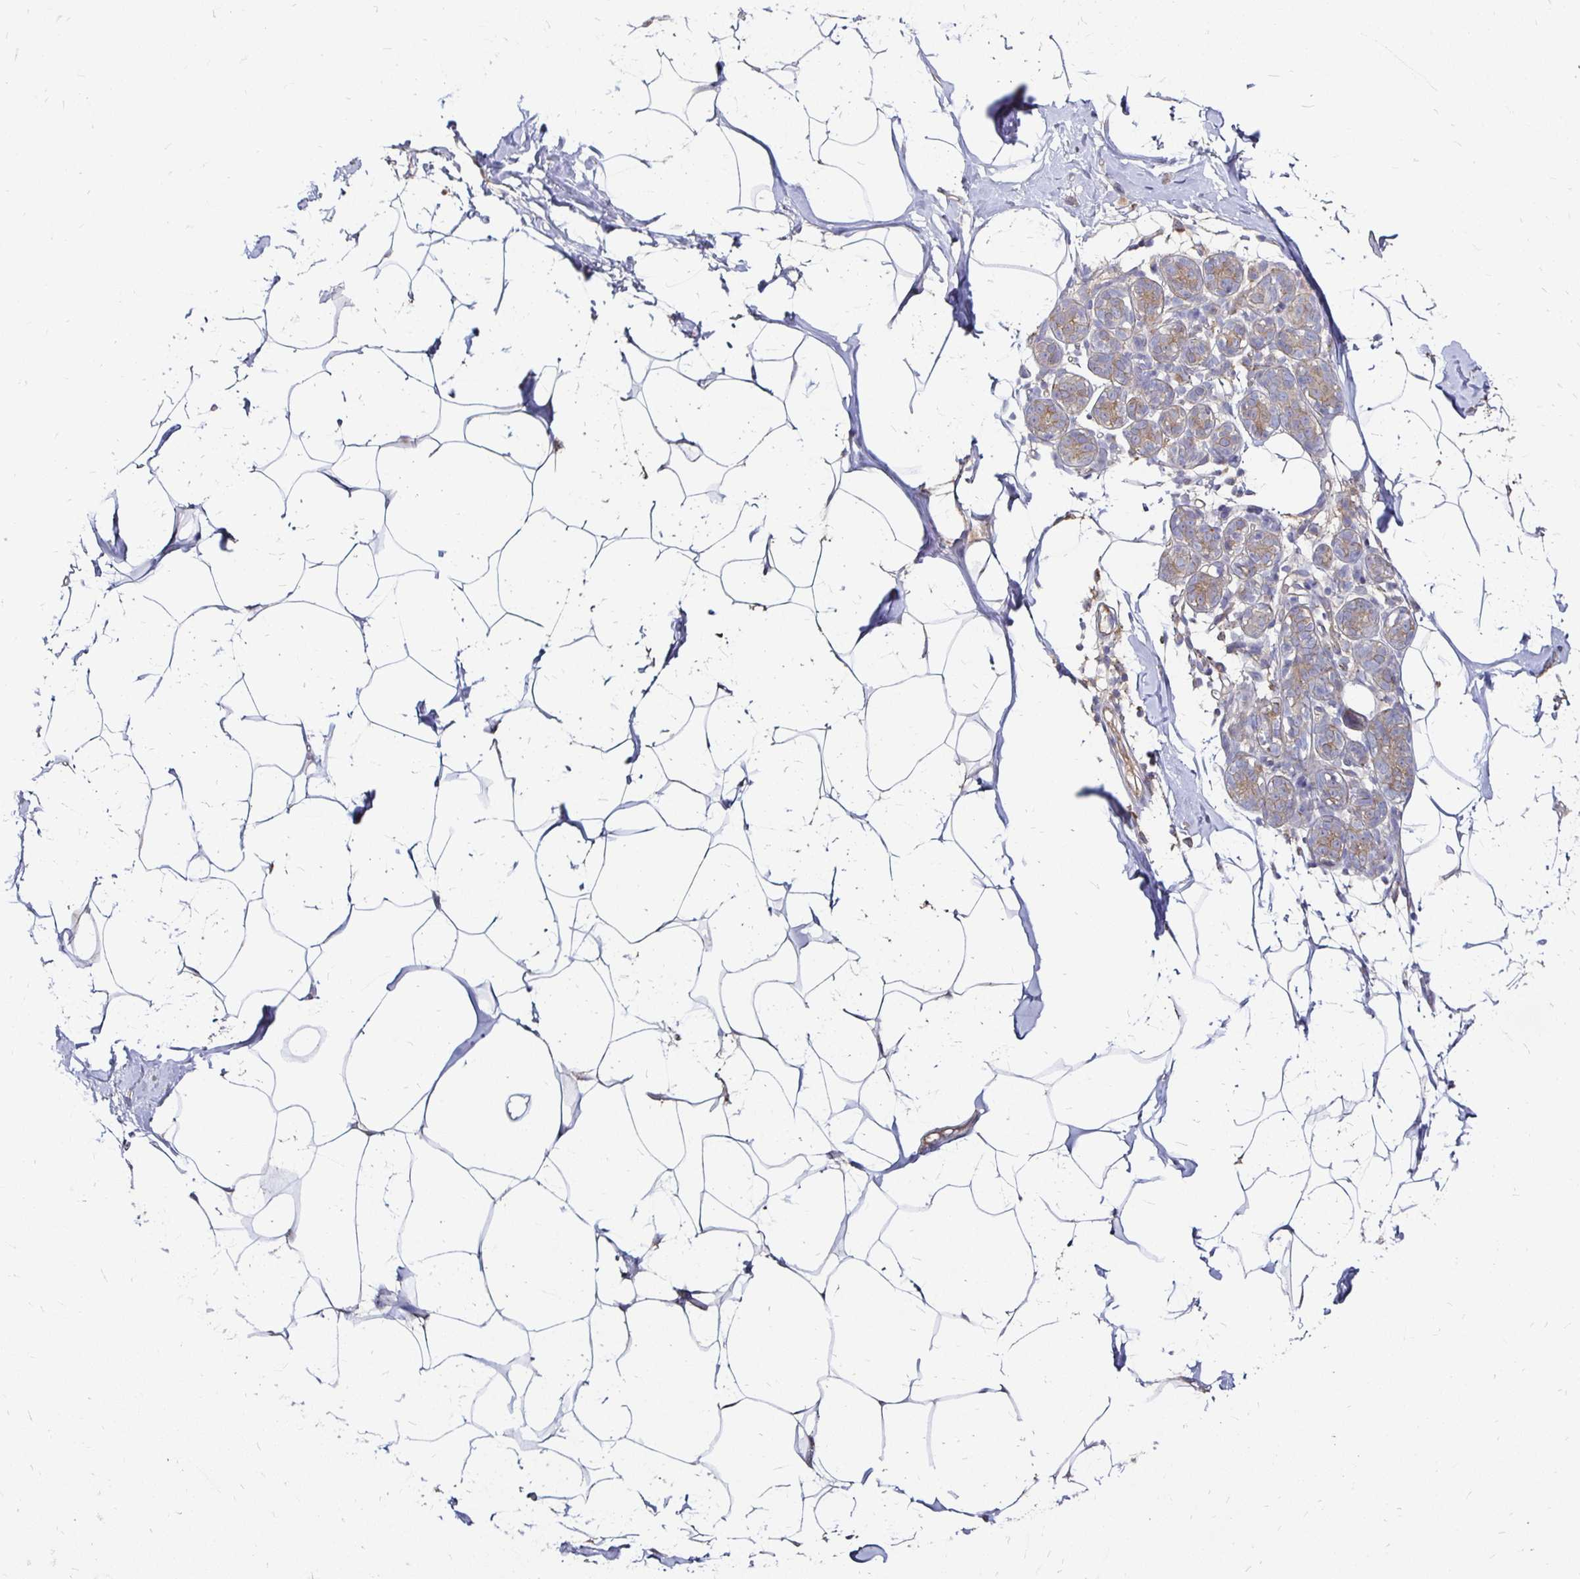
{"staining": {"intensity": "negative", "quantity": "none", "location": "none"}, "tissue": "breast", "cell_type": "Adipocytes", "image_type": "normal", "snomed": [{"axis": "morphology", "description": "Normal tissue, NOS"}, {"axis": "topography", "description": "Breast"}], "caption": "Immunohistochemical staining of normal breast shows no significant expression in adipocytes. (Immunohistochemistry, brightfield microscopy, high magnification).", "gene": "NCSTN", "patient": {"sex": "female", "age": 32}}